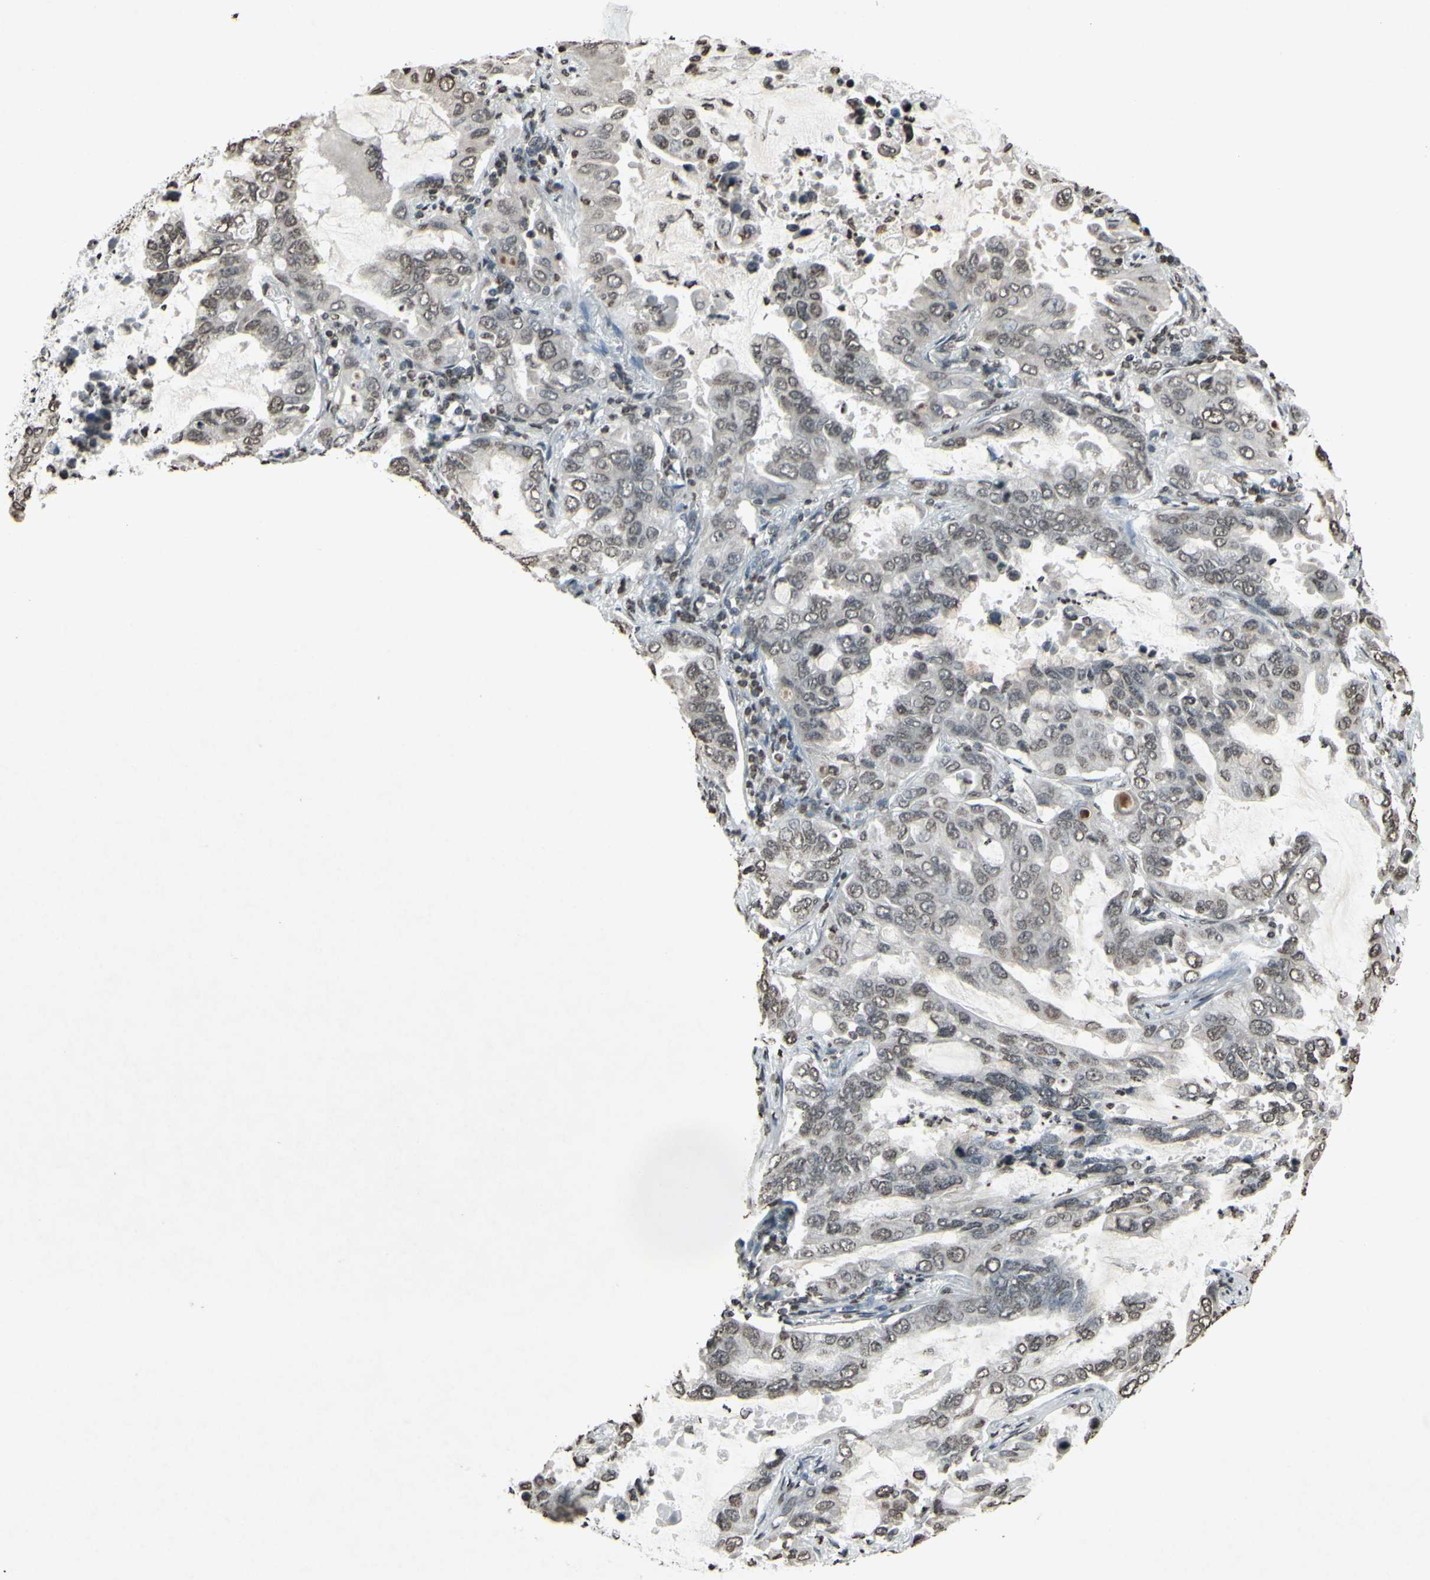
{"staining": {"intensity": "weak", "quantity": ">75%", "location": "cytoplasmic/membranous"}, "tissue": "lung cancer", "cell_type": "Tumor cells", "image_type": "cancer", "snomed": [{"axis": "morphology", "description": "Adenocarcinoma, NOS"}, {"axis": "topography", "description": "Lung"}], "caption": "IHC (DAB) staining of lung cancer (adenocarcinoma) demonstrates weak cytoplasmic/membranous protein staining in approximately >75% of tumor cells.", "gene": "CD79B", "patient": {"sex": "male", "age": 64}}